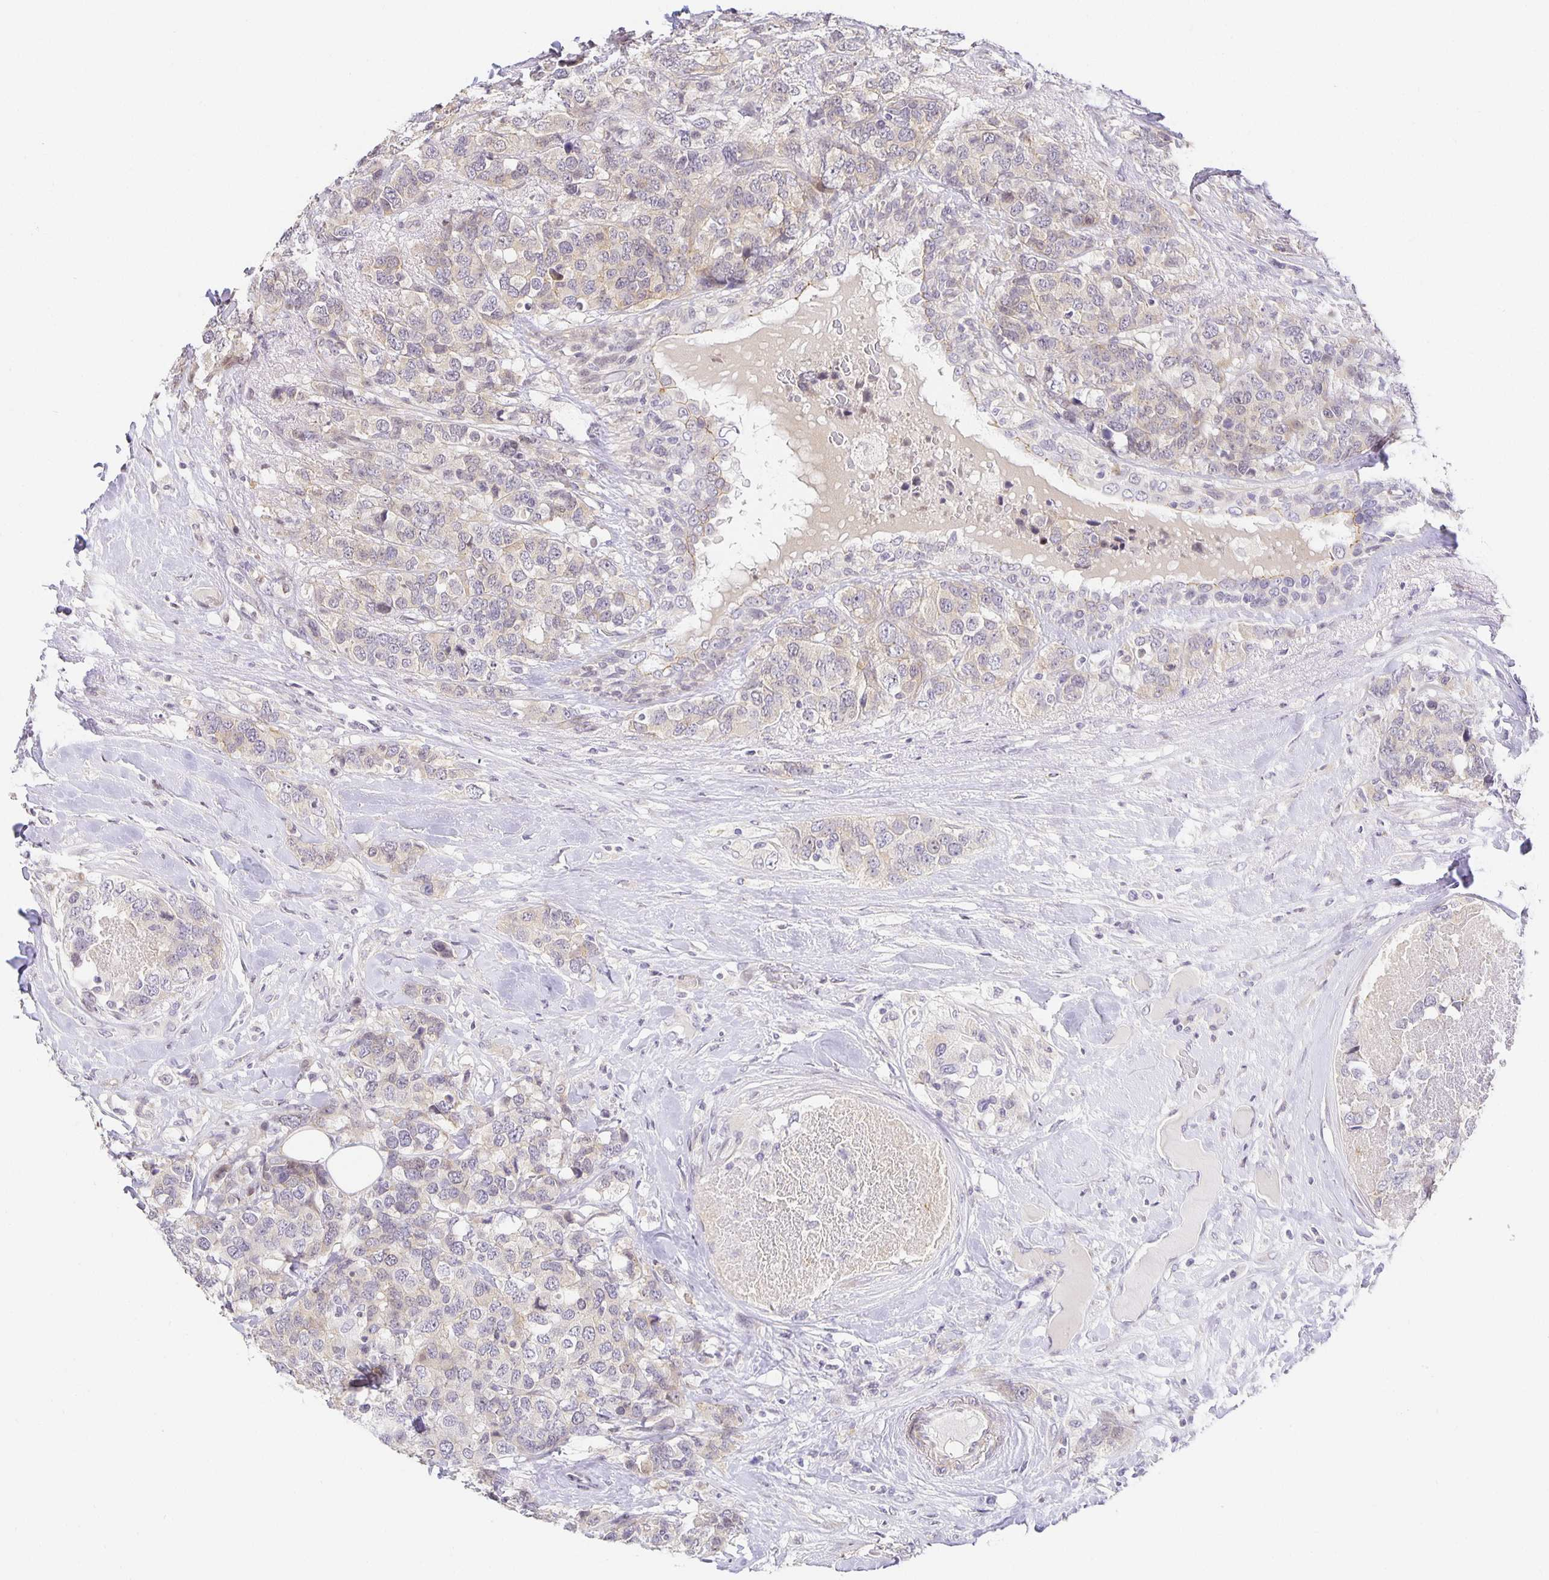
{"staining": {"intensity": "weak", "quantity": "<25%", "location": "cytoplasmic/membranous"}, "tissue": "breast cancer", "cell_type": "Tumor cells", "image_type": "cancer", "snomed": [{"axis": "morphology", "description": "Lobular carcinoma"}, {"axis": "topography", "description": "Breast"}], "caption": "Immunohistochemistry histopathology image of human lobular carcinoma (breast) stained for a protein (brown), which exhibits no staining in tumor cells.", "gene": "TJP3", "patient": {"sex": "female", "age": 59}}